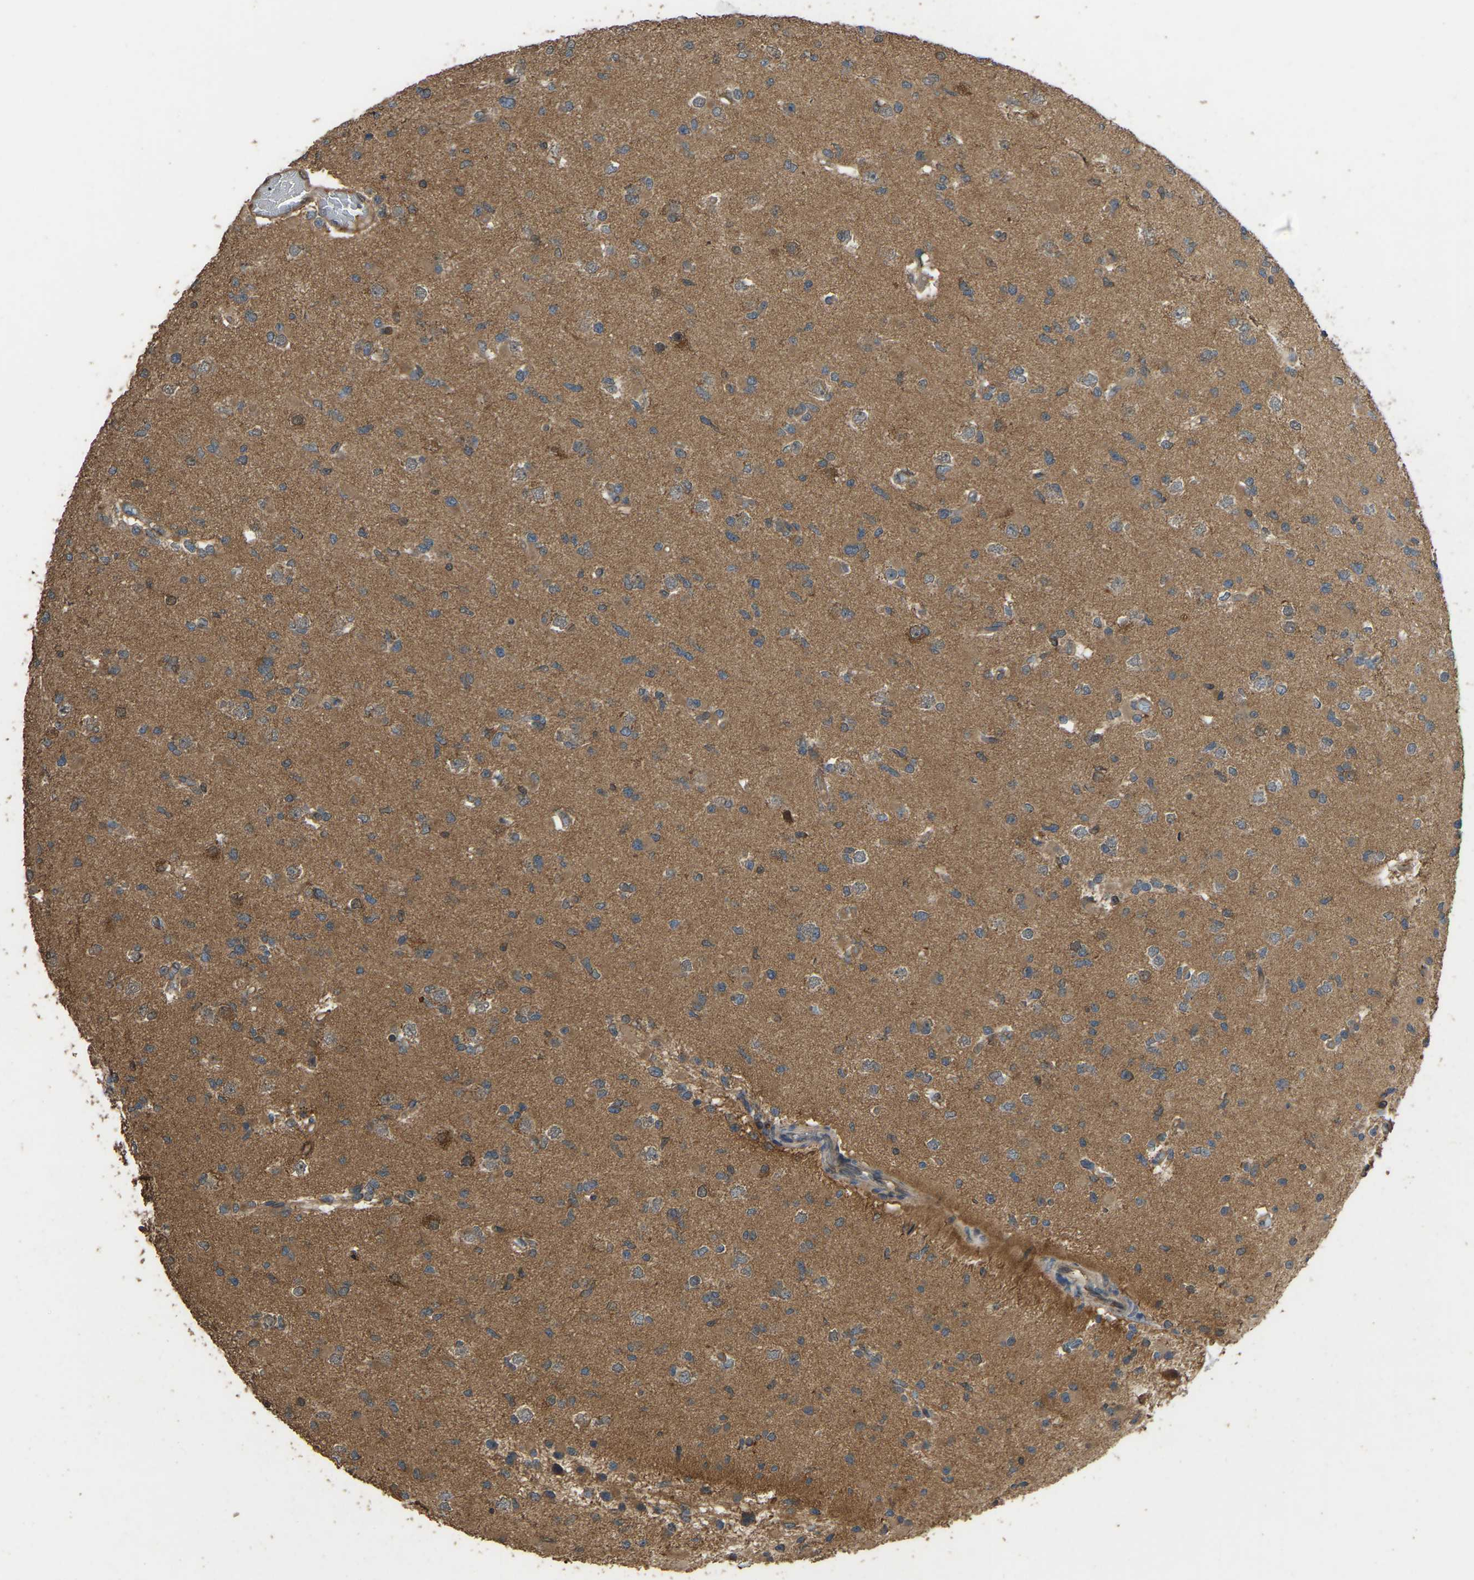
{"staining": {"intensity": "moderate", "quantity": "25%-75%", "location": "cytoplasmic/membranous"}, "tissue": "glioma", "cell_type": "Tumor cells", "image_type": "cancer", "snomed": [{"axis": "morphology", "description": "Glioma, malignant, Low grade"}, {"axis": "topography", "description": "Brain"}], "caption": "Immunohistochemical staining of human glioma demonstrates medium levels of moderate cytoplasmic/membranous protein positivity in approximately 25%-75% of tumor cells. (DAB IHC with brightfield microscopy, high magnification).", "gene": "FHIT", "patient": {"sex": "female", "age": 22}}